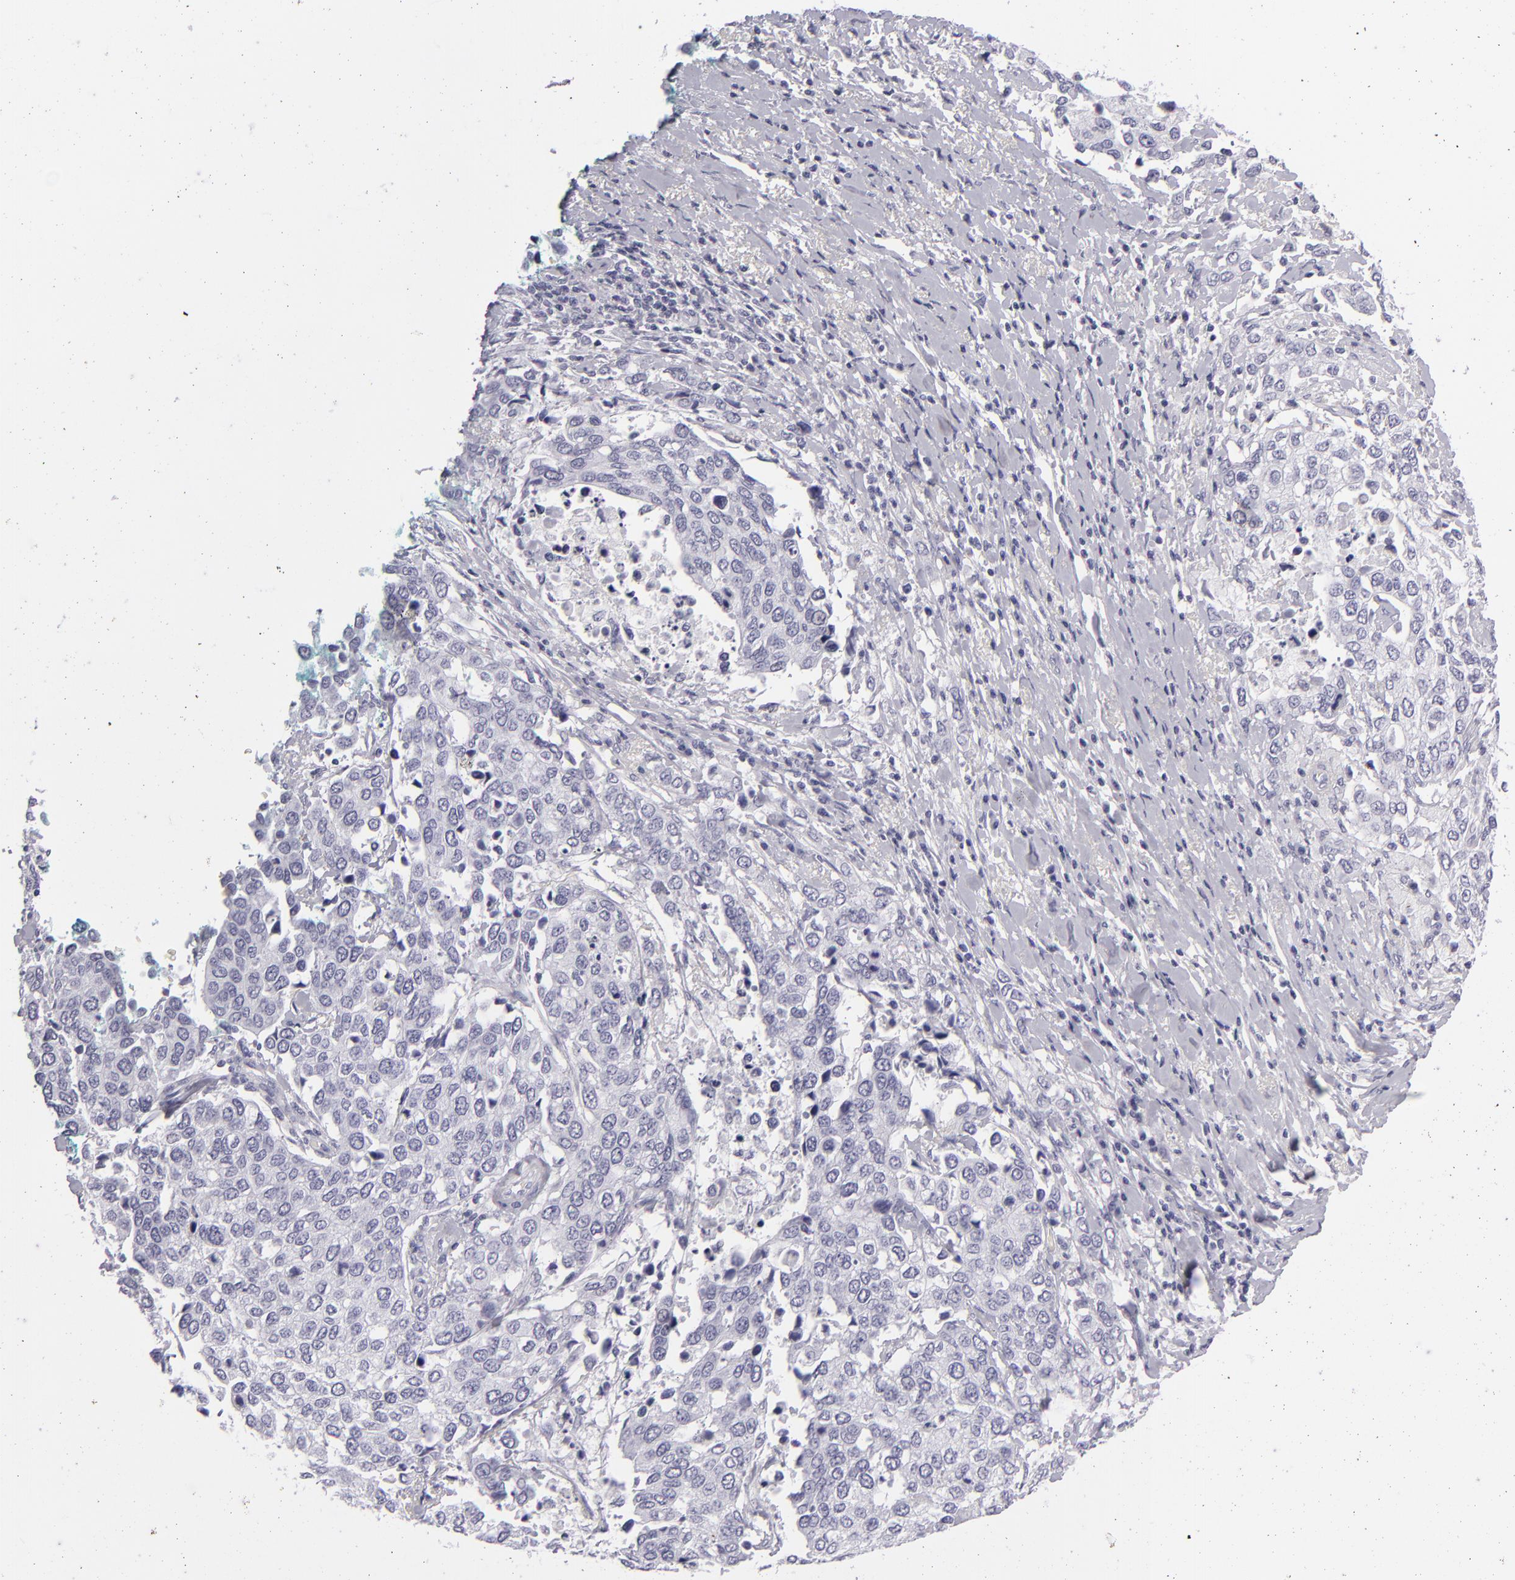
{"staining": {"intensity": "negative", "quantity": "none", "location": "none"}, "tissue": "cervical cancer", "cell_type": "Tumor cells", "image_type": "cancer", "snomed": [{"axis": "morphology", "description": "Squamous cell carcinoma, NOS"}, {"axis": "topography", "description": "Cervix"}], "caption": "A high-resolution image shows IHC staining of squamous cell carcinoma (cervical), which displays no significant expression in tumor cells.", "gene": "VIL1", "patient": {"sex": "female", "age": 54}}